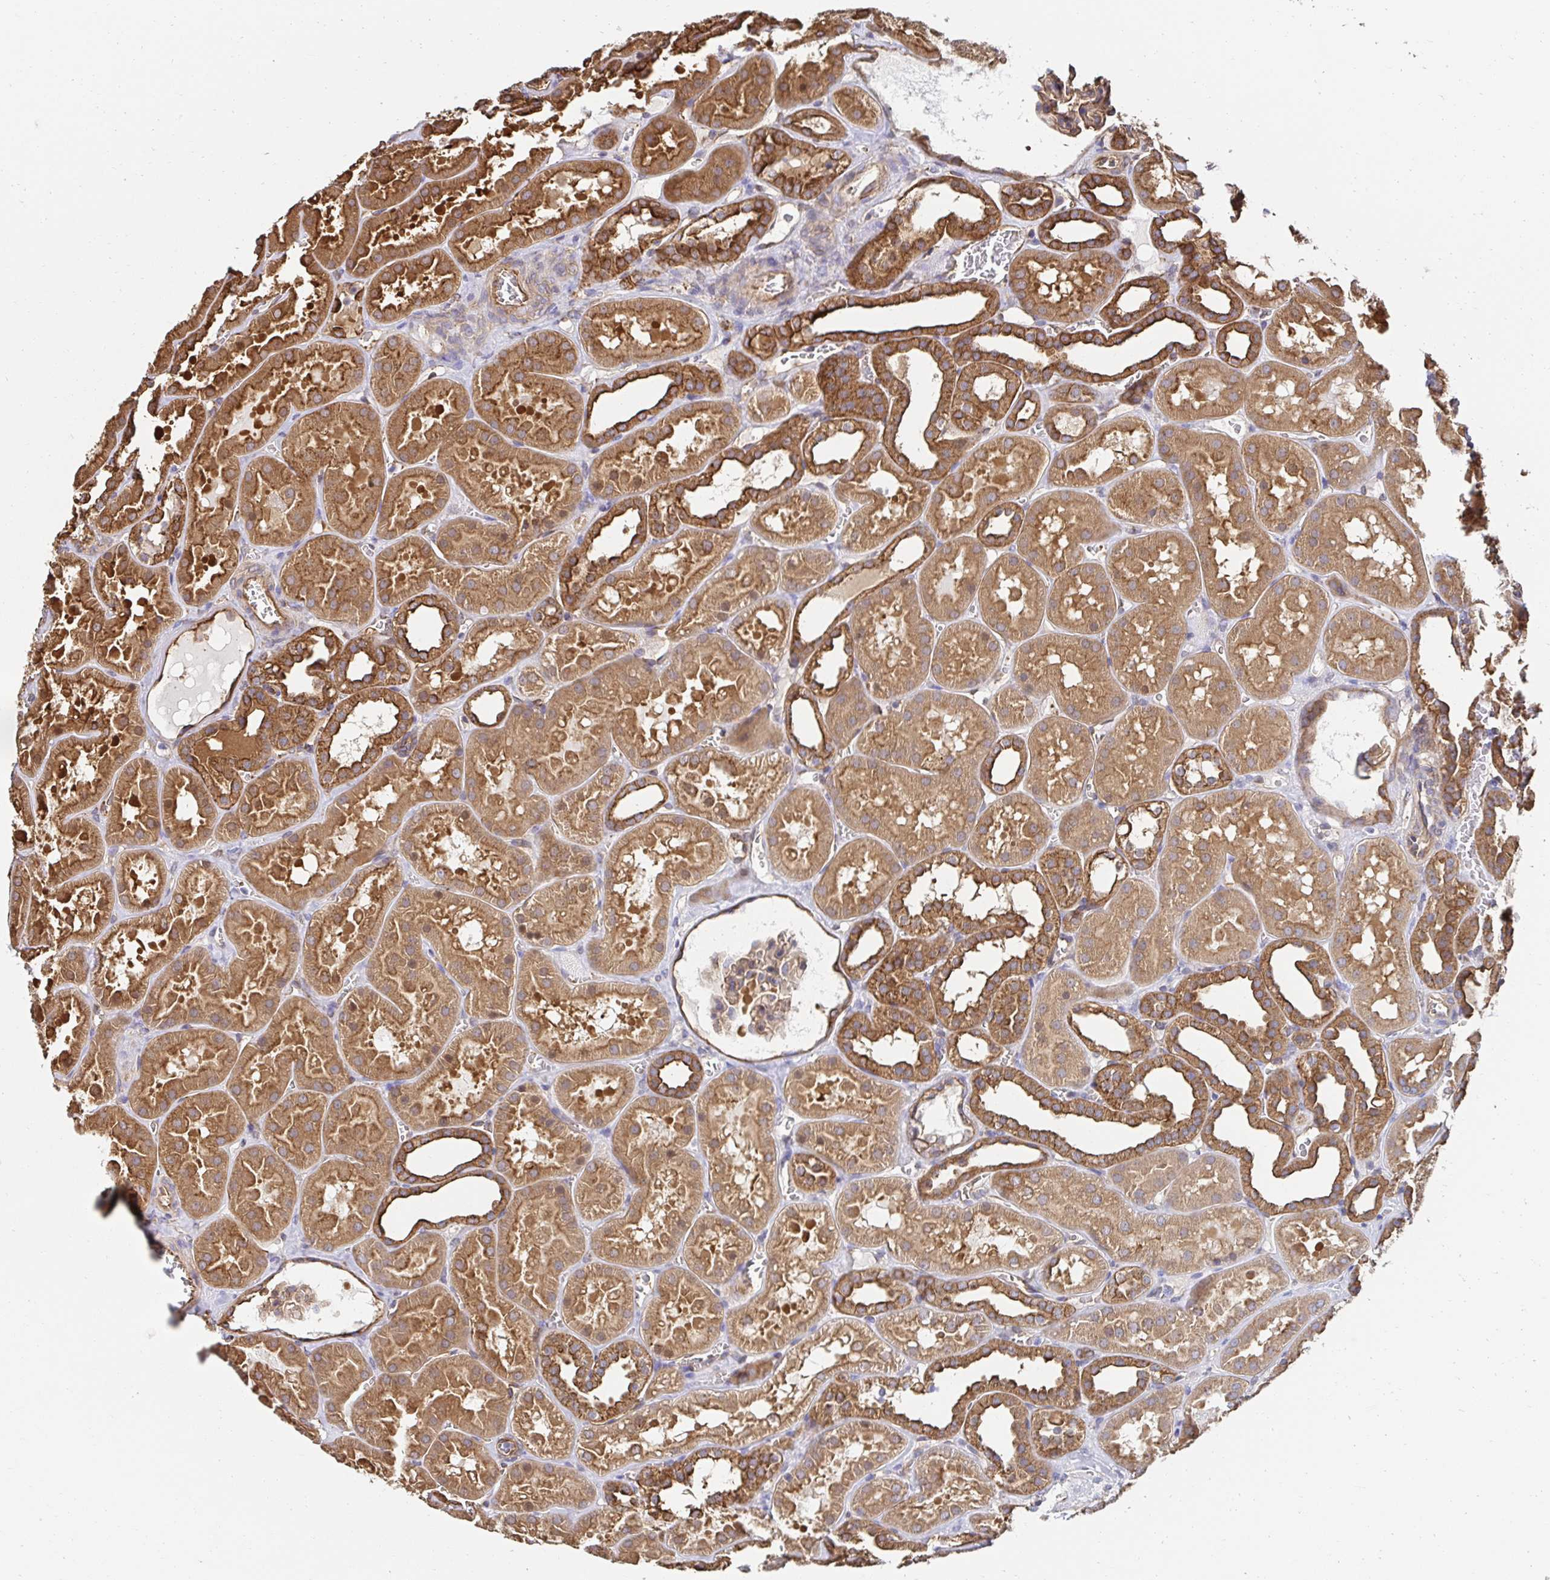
{"staining": {"intensity": "moderate", "quantity": "25%-75%", "location": "cytoplasmic/membranous"}, "tissue": "kidney", "cell_type": "Cells in glomeruli", "image_type": "normal", "snomed": [{"axis": "morphology", "description": "Normal tissue, NOS"}, {"axis": "topography", "description": "Kidney"}], "caption": "Immunohistochemical staining of unremarkable human kidney demonstrates moderate cytoplasmic/membranous protein staining in about 25%-75% of cells in glomeruli. The staining was performed using DAB to visualize the protein expression in brown, while the nuclei were stained in blue with hematoxylin (Magnification: 20x).", "gene": "CTTN", "patient": {"sex": "female", "age": 41}}